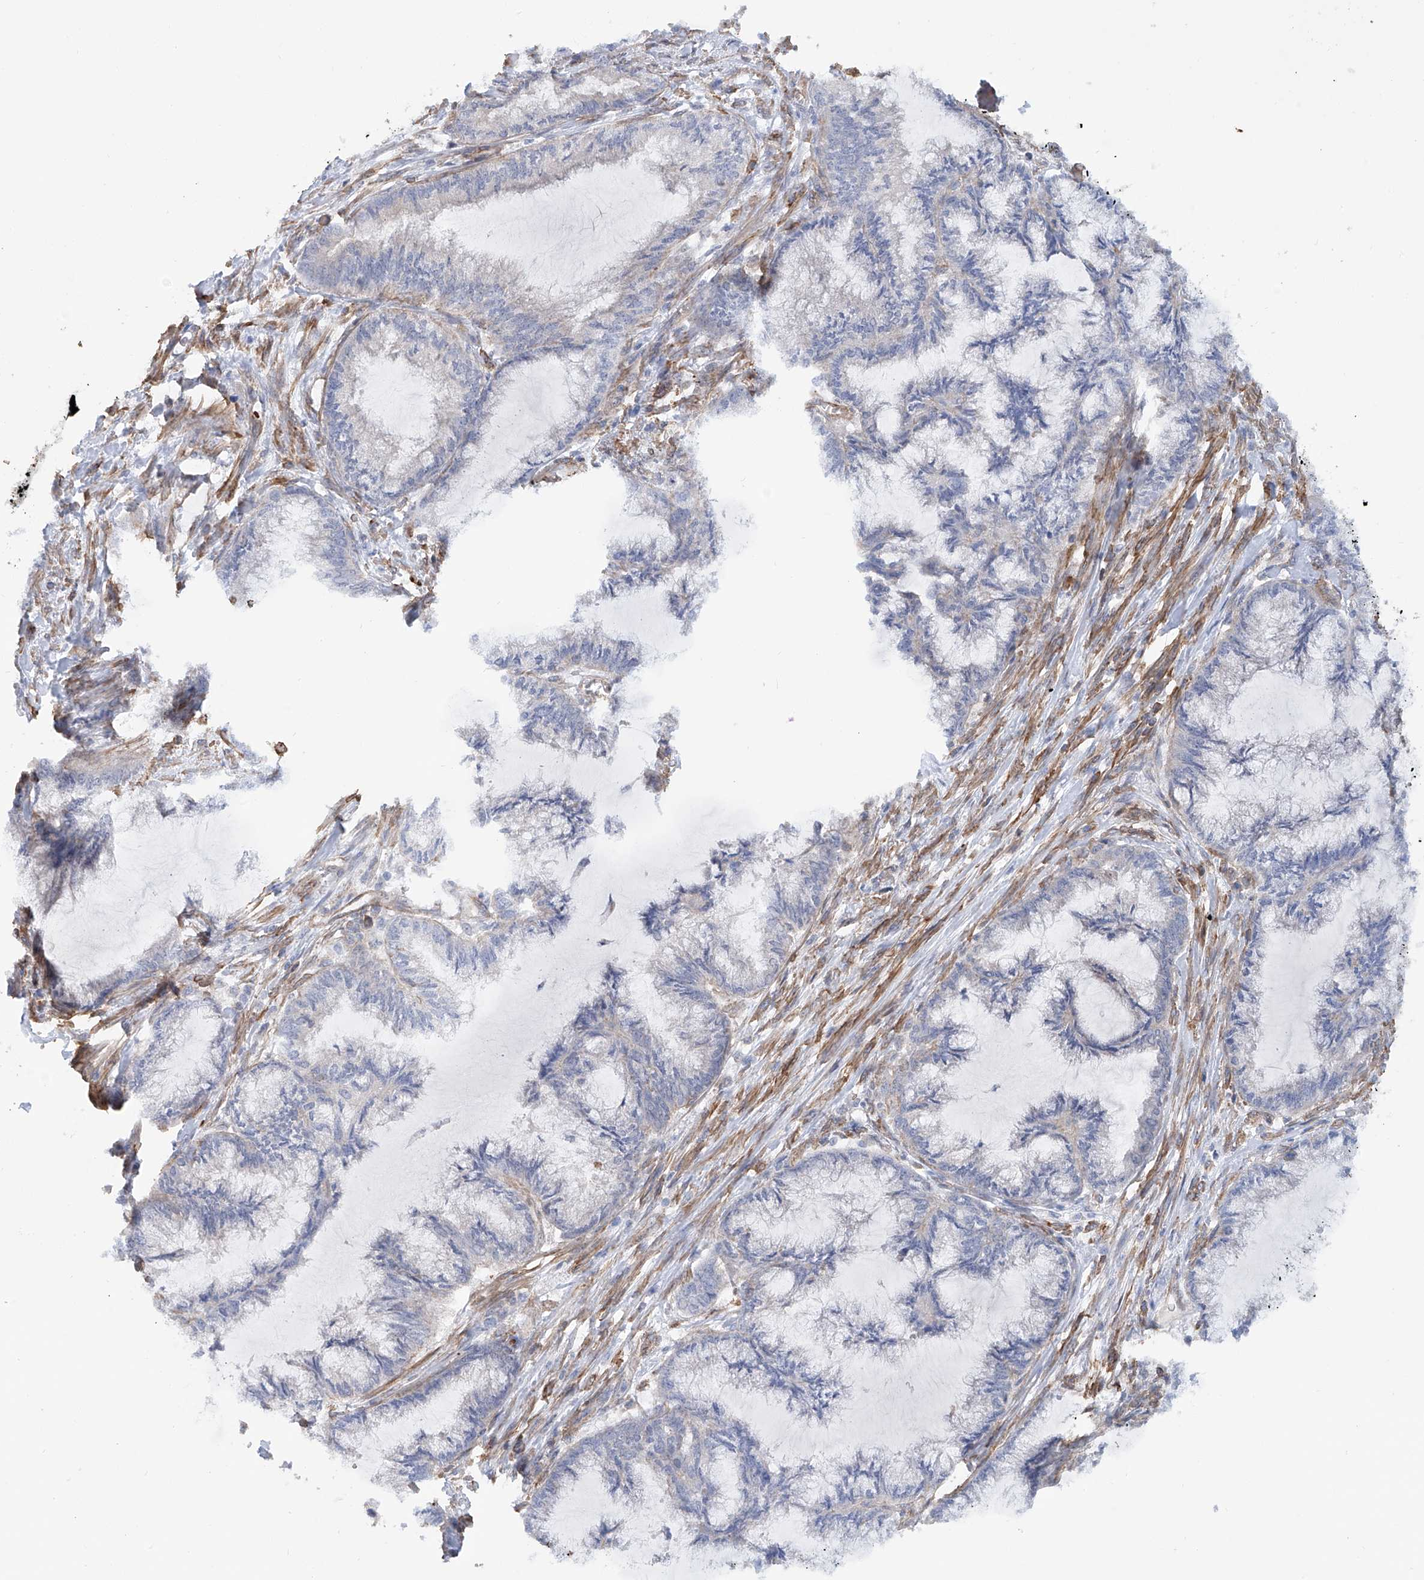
{"staining": {"intensity": "negative", "quantity": "none", "location": "none"}, "tissue": "endometrial cancer", "cell_type": "Tumor cells", "image_type": "cancer", "snomed": [{"axis": "morphology", "description": "Adenocarcinoma, NOS"}, {"axis": "topography", "description": "Endometrium"}], "caption": "Tumor cells are negative for brown protein staining in endometrial adenocarcinoma.", "gene": "ZNF490", "patient": {"sex": "female", "age": 86}}